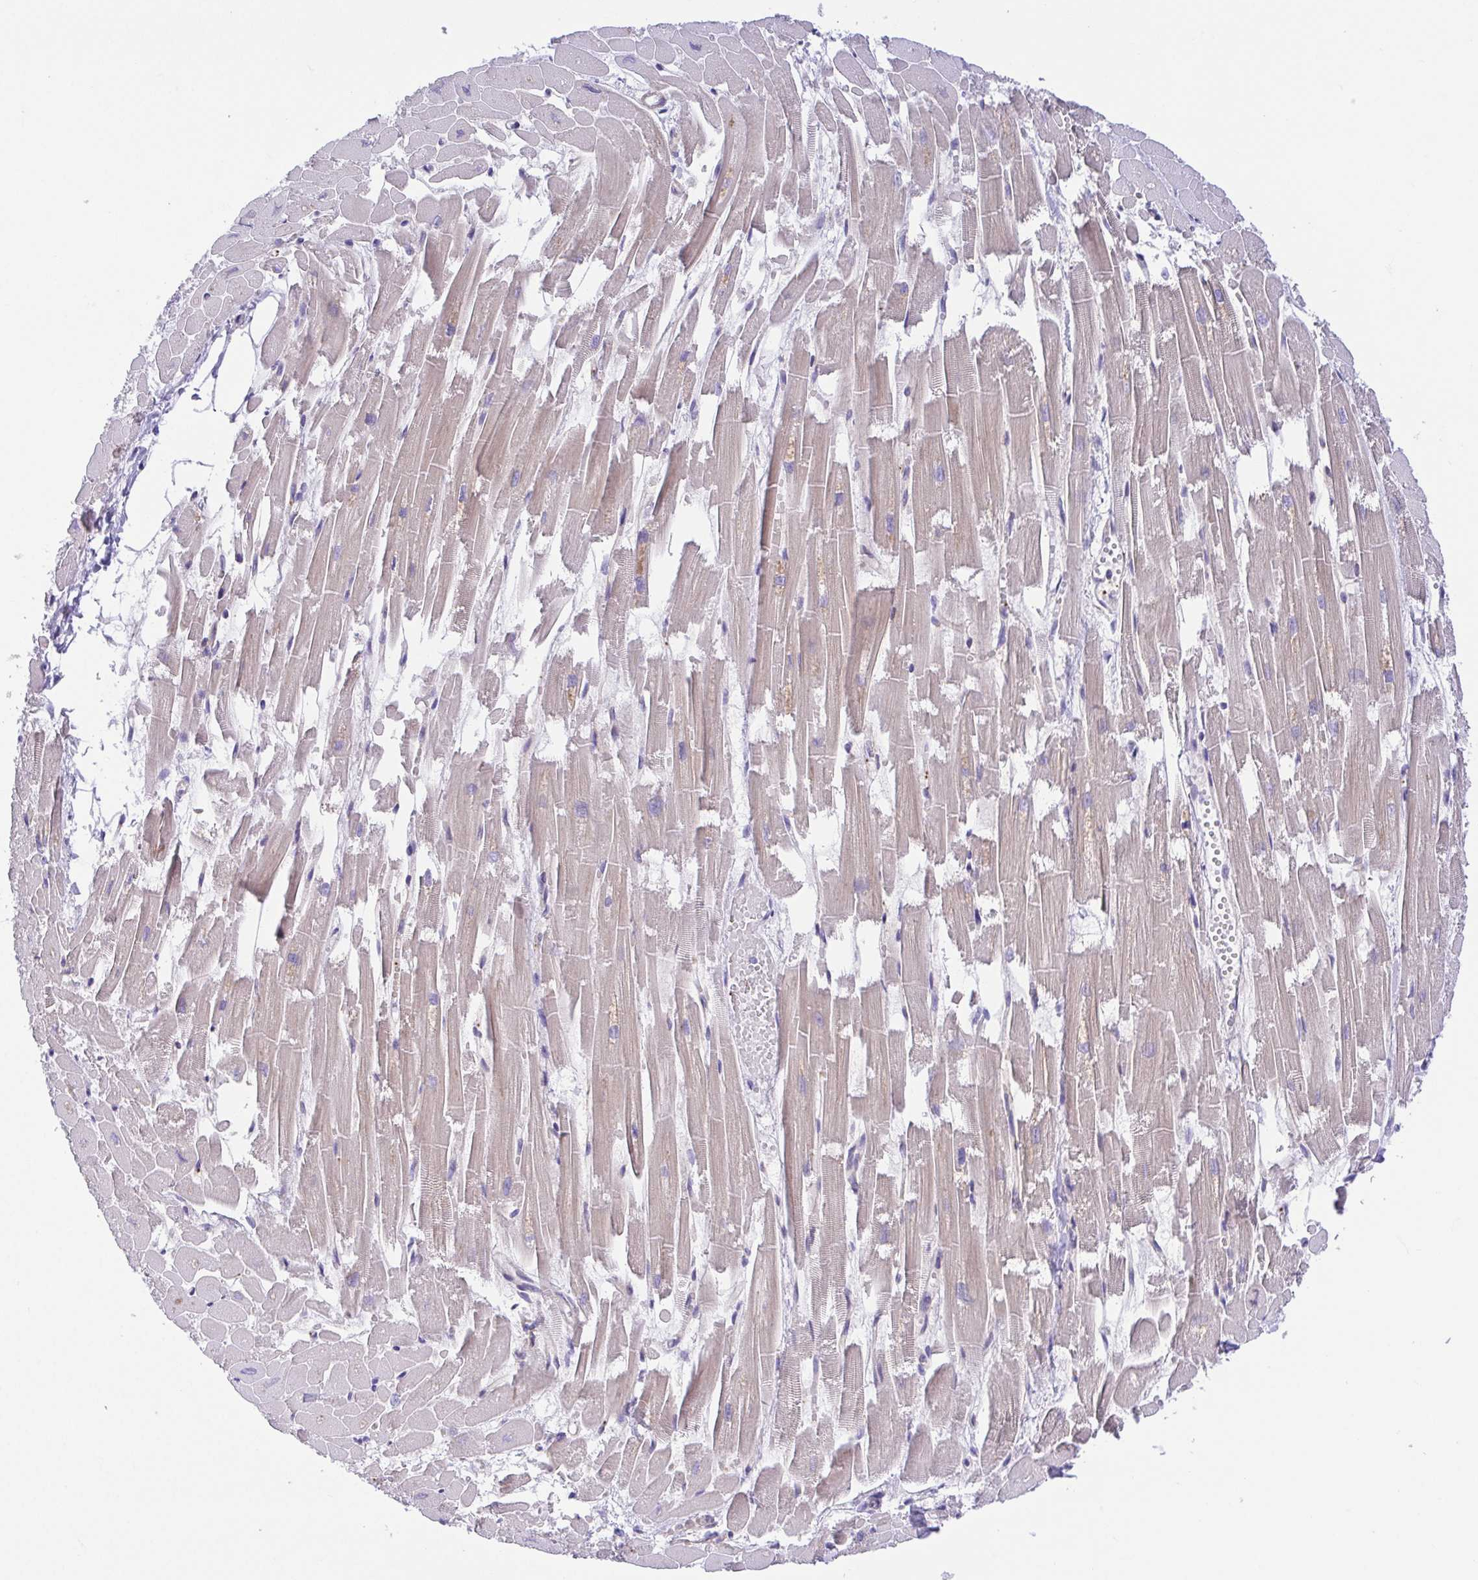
{"staining": {"intensity": "weak", "quantity": "25%-75%", "location": "cytoplasmic/membranous"}, "tissue": "heart muscle", "cell_type": "Cardiomyocytes", "image_type": "normal", "snomed": [{"axis": "morphology", "description": "Normal tissue, NOS"}, {"axis": "topography", "description": "Heart"}], "caption": "Heart muscle stained for a protein (brown) reveals weak cytoplasmic/membranous positive staining in about 25%-75% of cardiomyocytes.", "gene": "PRR14L", "patient": {"sex": "female", "age": 52}}